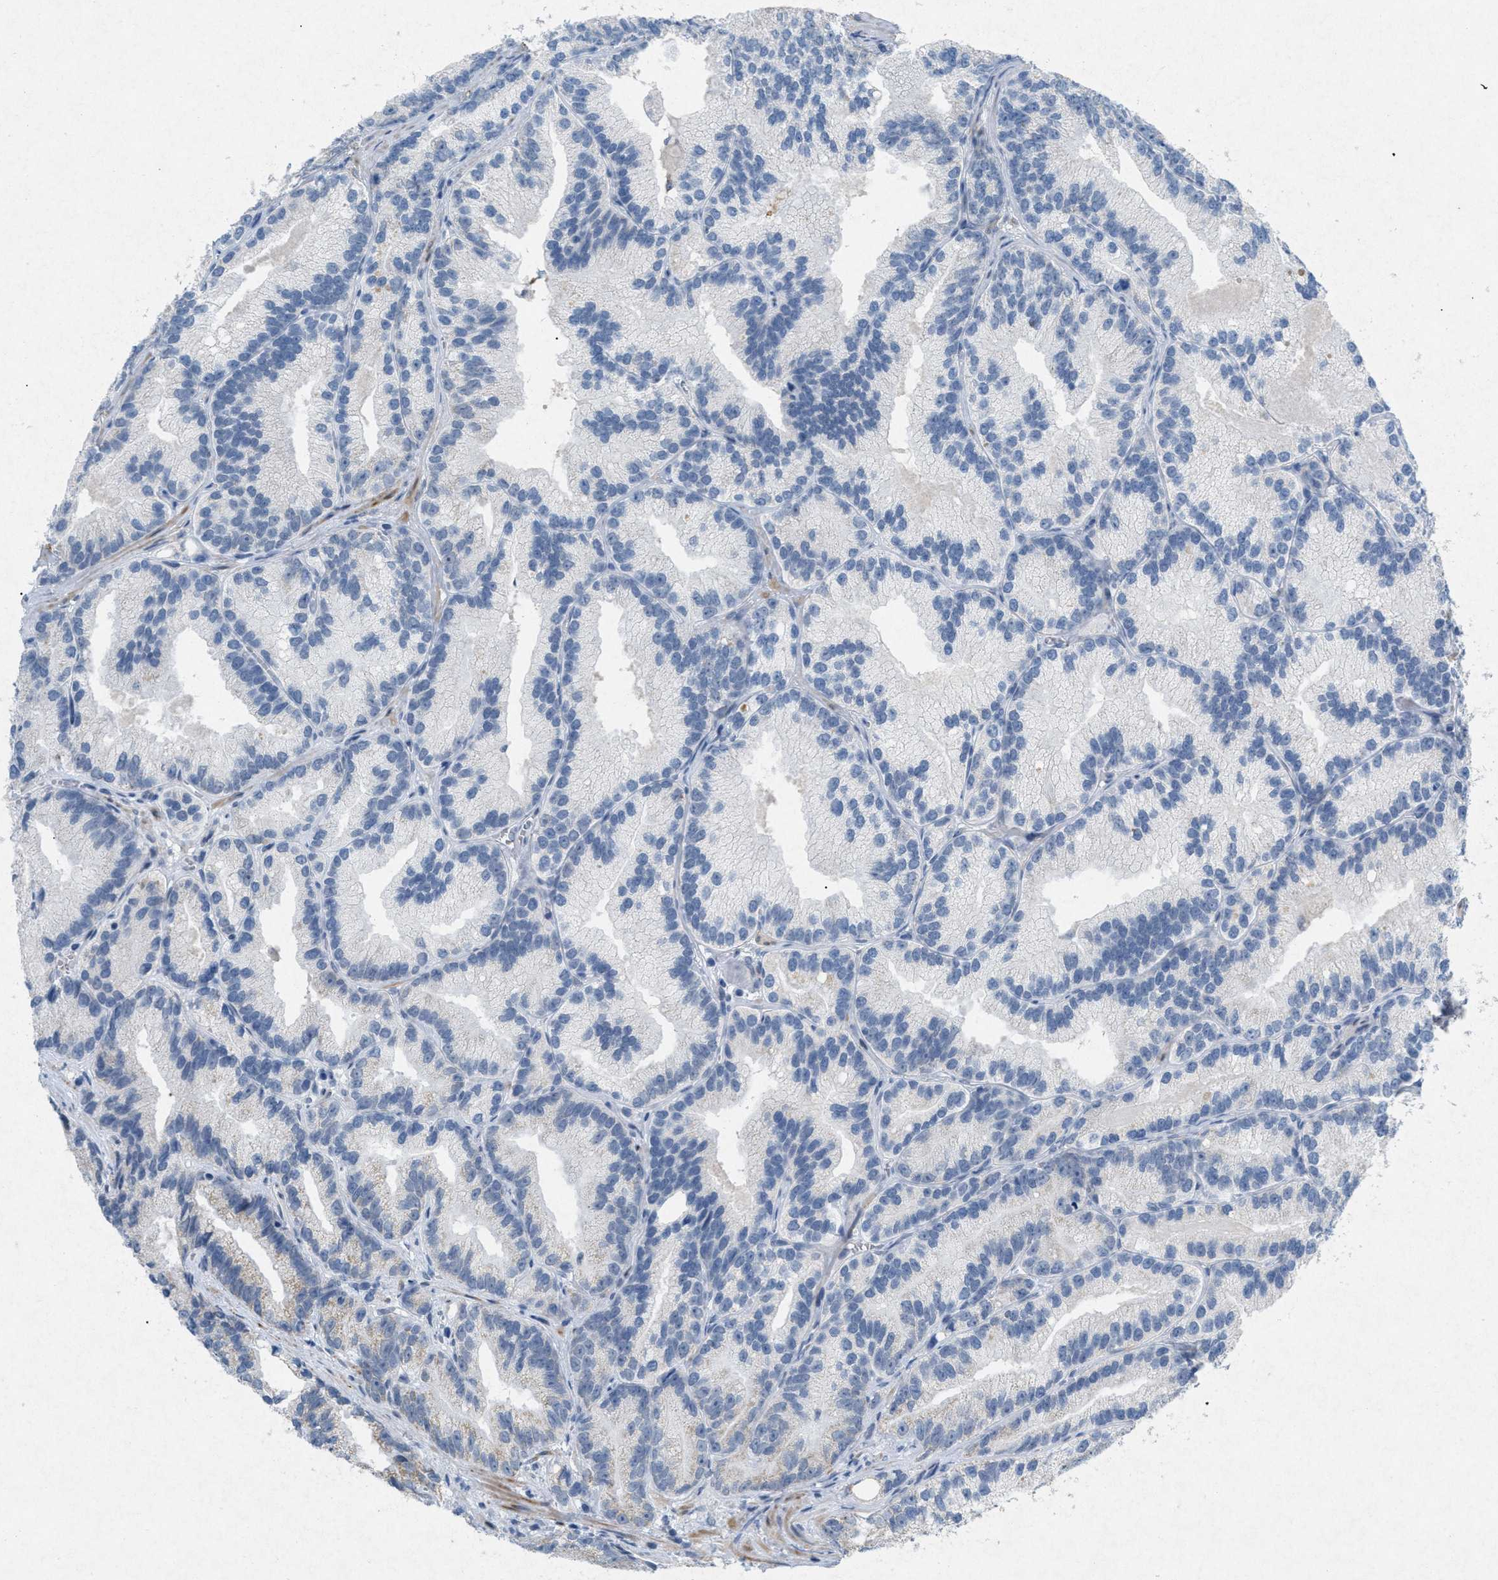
{"staining": {"intensity": "negative", "quantity": "none", "location": "none"}, "tissue": "prostate cancer", "cell_type": "Tumor cells", "image_type": "cancer", "snomed": [{"axis": "morphology", "description": "Adenocarcinoma, Low grade"}, {"axis": "topography", "description": "Prostate"}], "caption": "Tumor cells are negative for brown protein staining in low-grade adenocarcinoma (prostate).", "gene": "TASOR", "patient": {"sex": "male", "age": 89}}